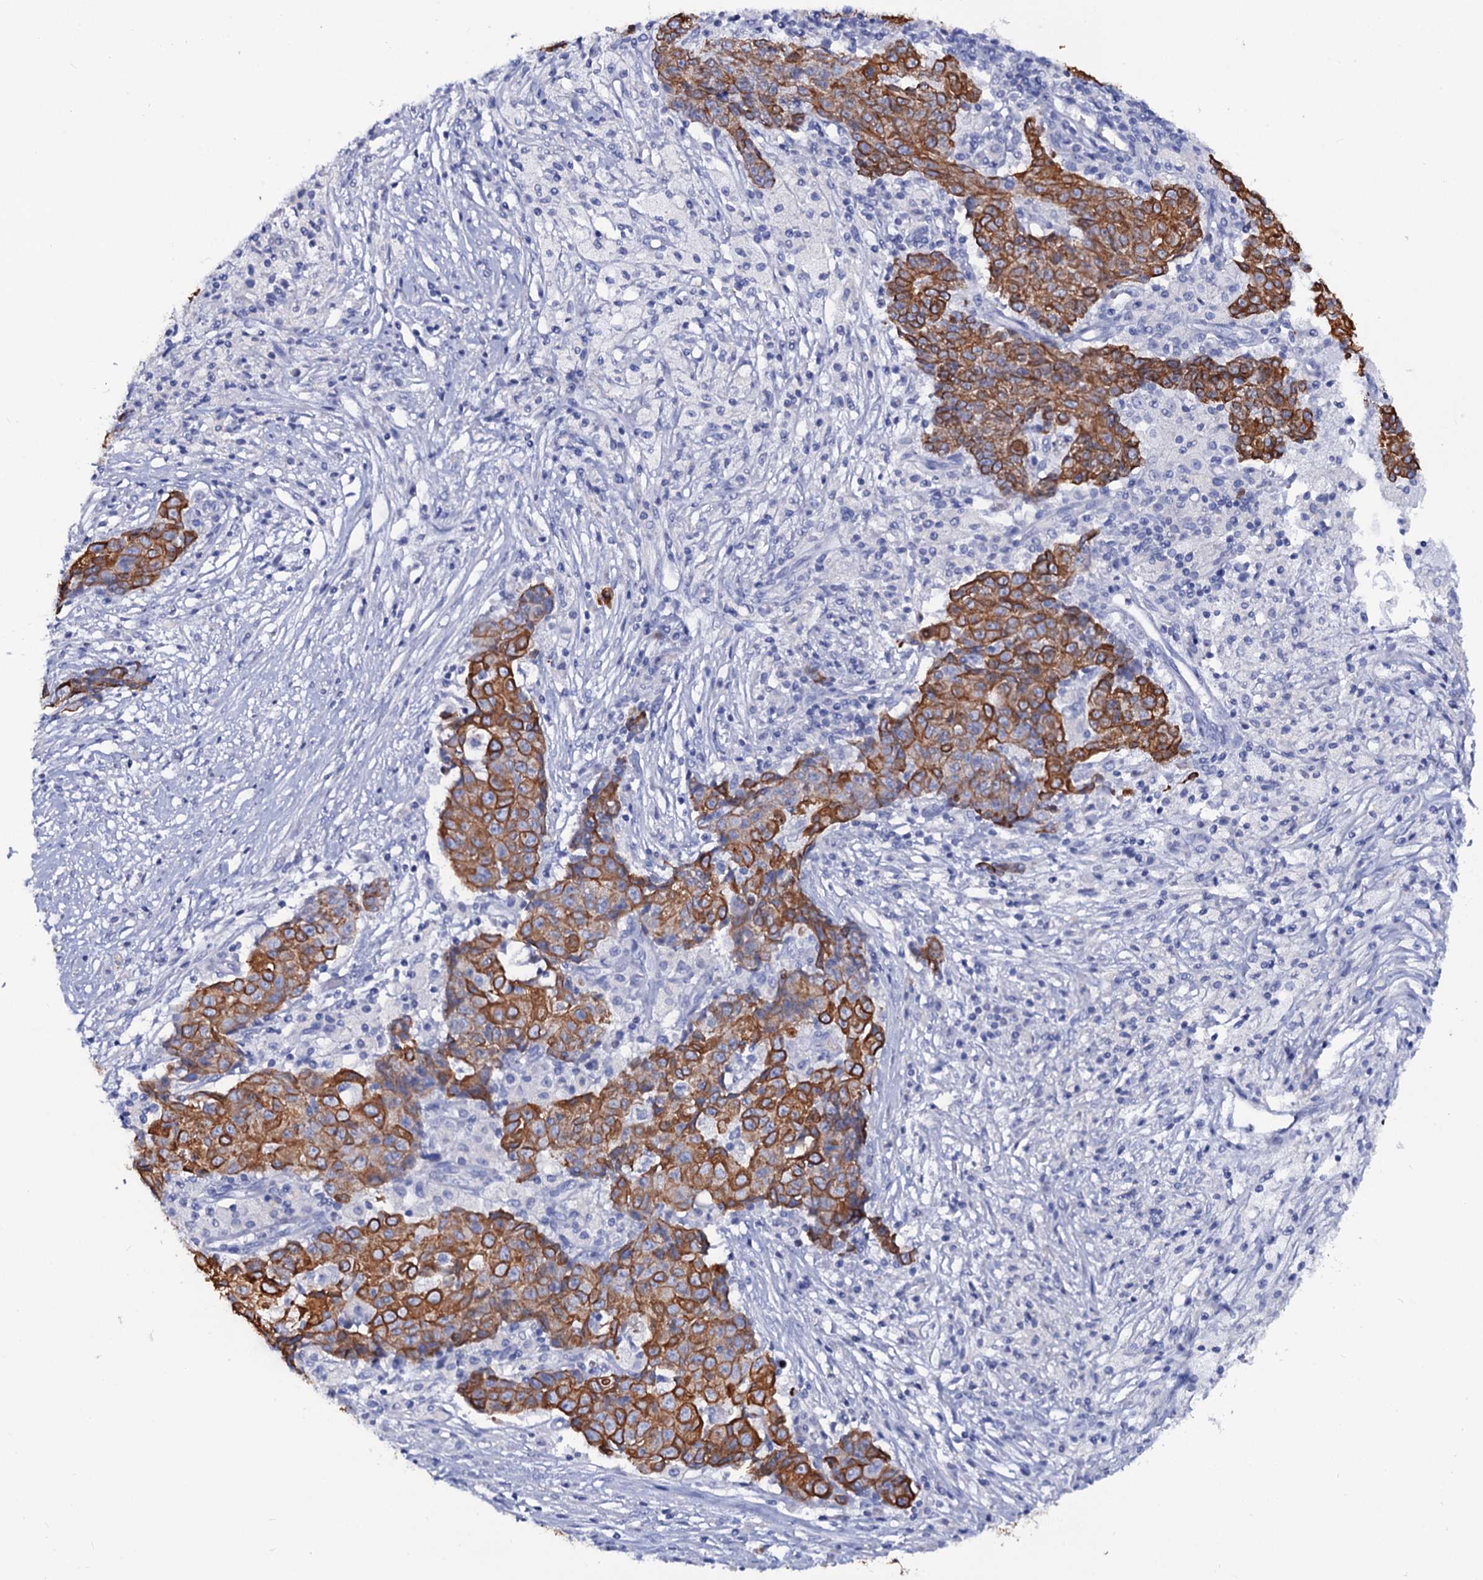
{"staining": {"intensity": "moderate", "quantity": ">75%", "location": "cytoplasmic/membranous"}, "tissue": "ovarian cancer", "cell_type": "Tumor cells", "image_type": "cancer", "snomed": [{"axis": "morphology", "description": "Carcinoma, endometroid"}, {"axis": "topography", "description": "Ovary"}], "caption": "There is medium levels of moderate cytoplasmic/membranous expression in tumor cells of ovarian endometroid carcinoma, as demonstrated by immunohistochemical staining (brown color).", "gene": "RAB3IP", "patient": {"sex": "female", "age": 42}}